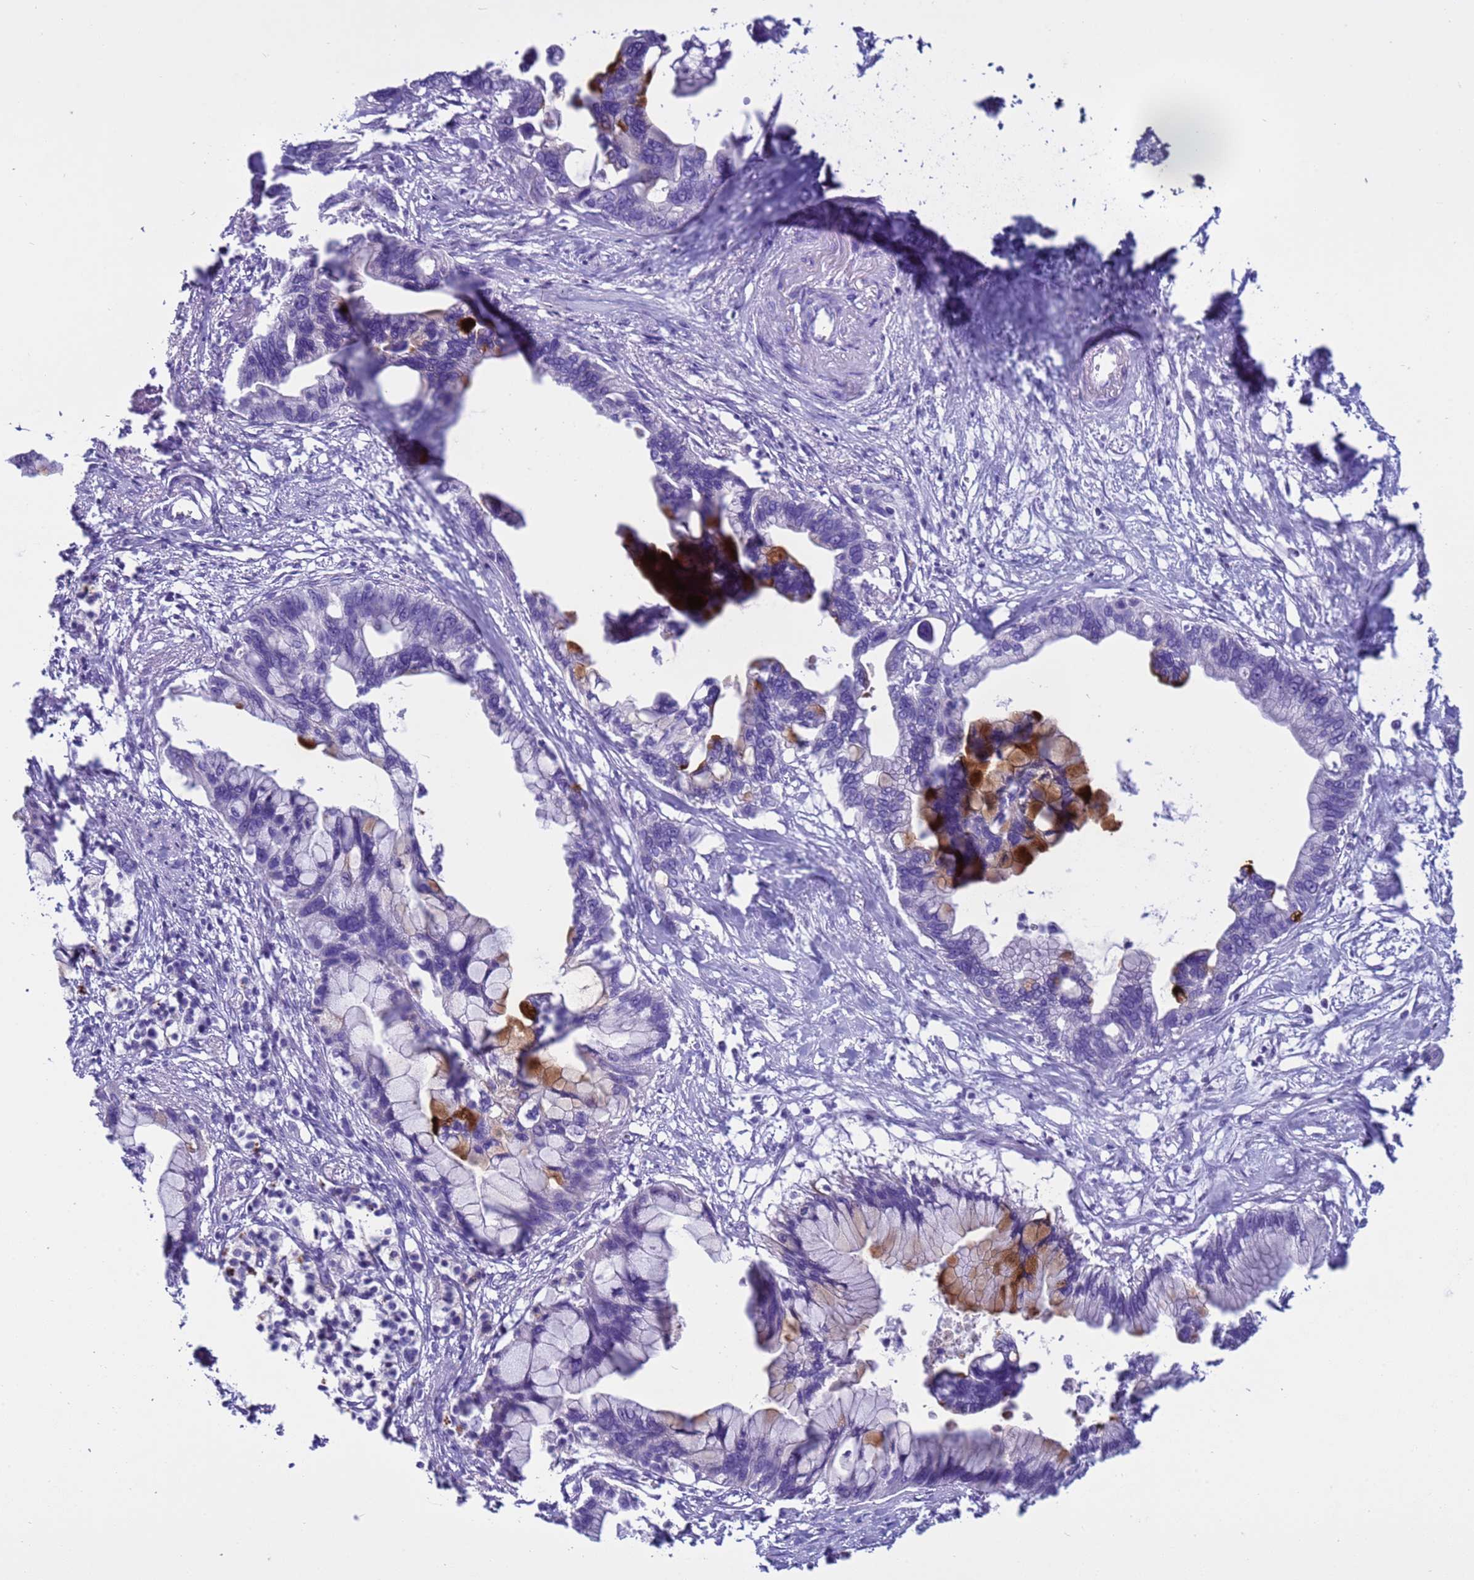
{"staining": {"intensity": "moderate", "quantity": "<25%", "location": "cytoplasmic/membranous"}, "tissue": "pancreatic cancer", "cell_type": "Tumor cells", "image_type": "cancer", "snomed": [{"axis": "morphology", "description": "Adenocarcinoma, NOS"}, {"axis": "topography", "description": "Pancreas"}], "caption": "The photomicrograph displays staining of pancreatic cancer, revealing moderate cytoplasmic/membranous protein expression (brown color) within tumor cells.", "gene": "CST4", "patient": {"sex": "female", "age": 83}}